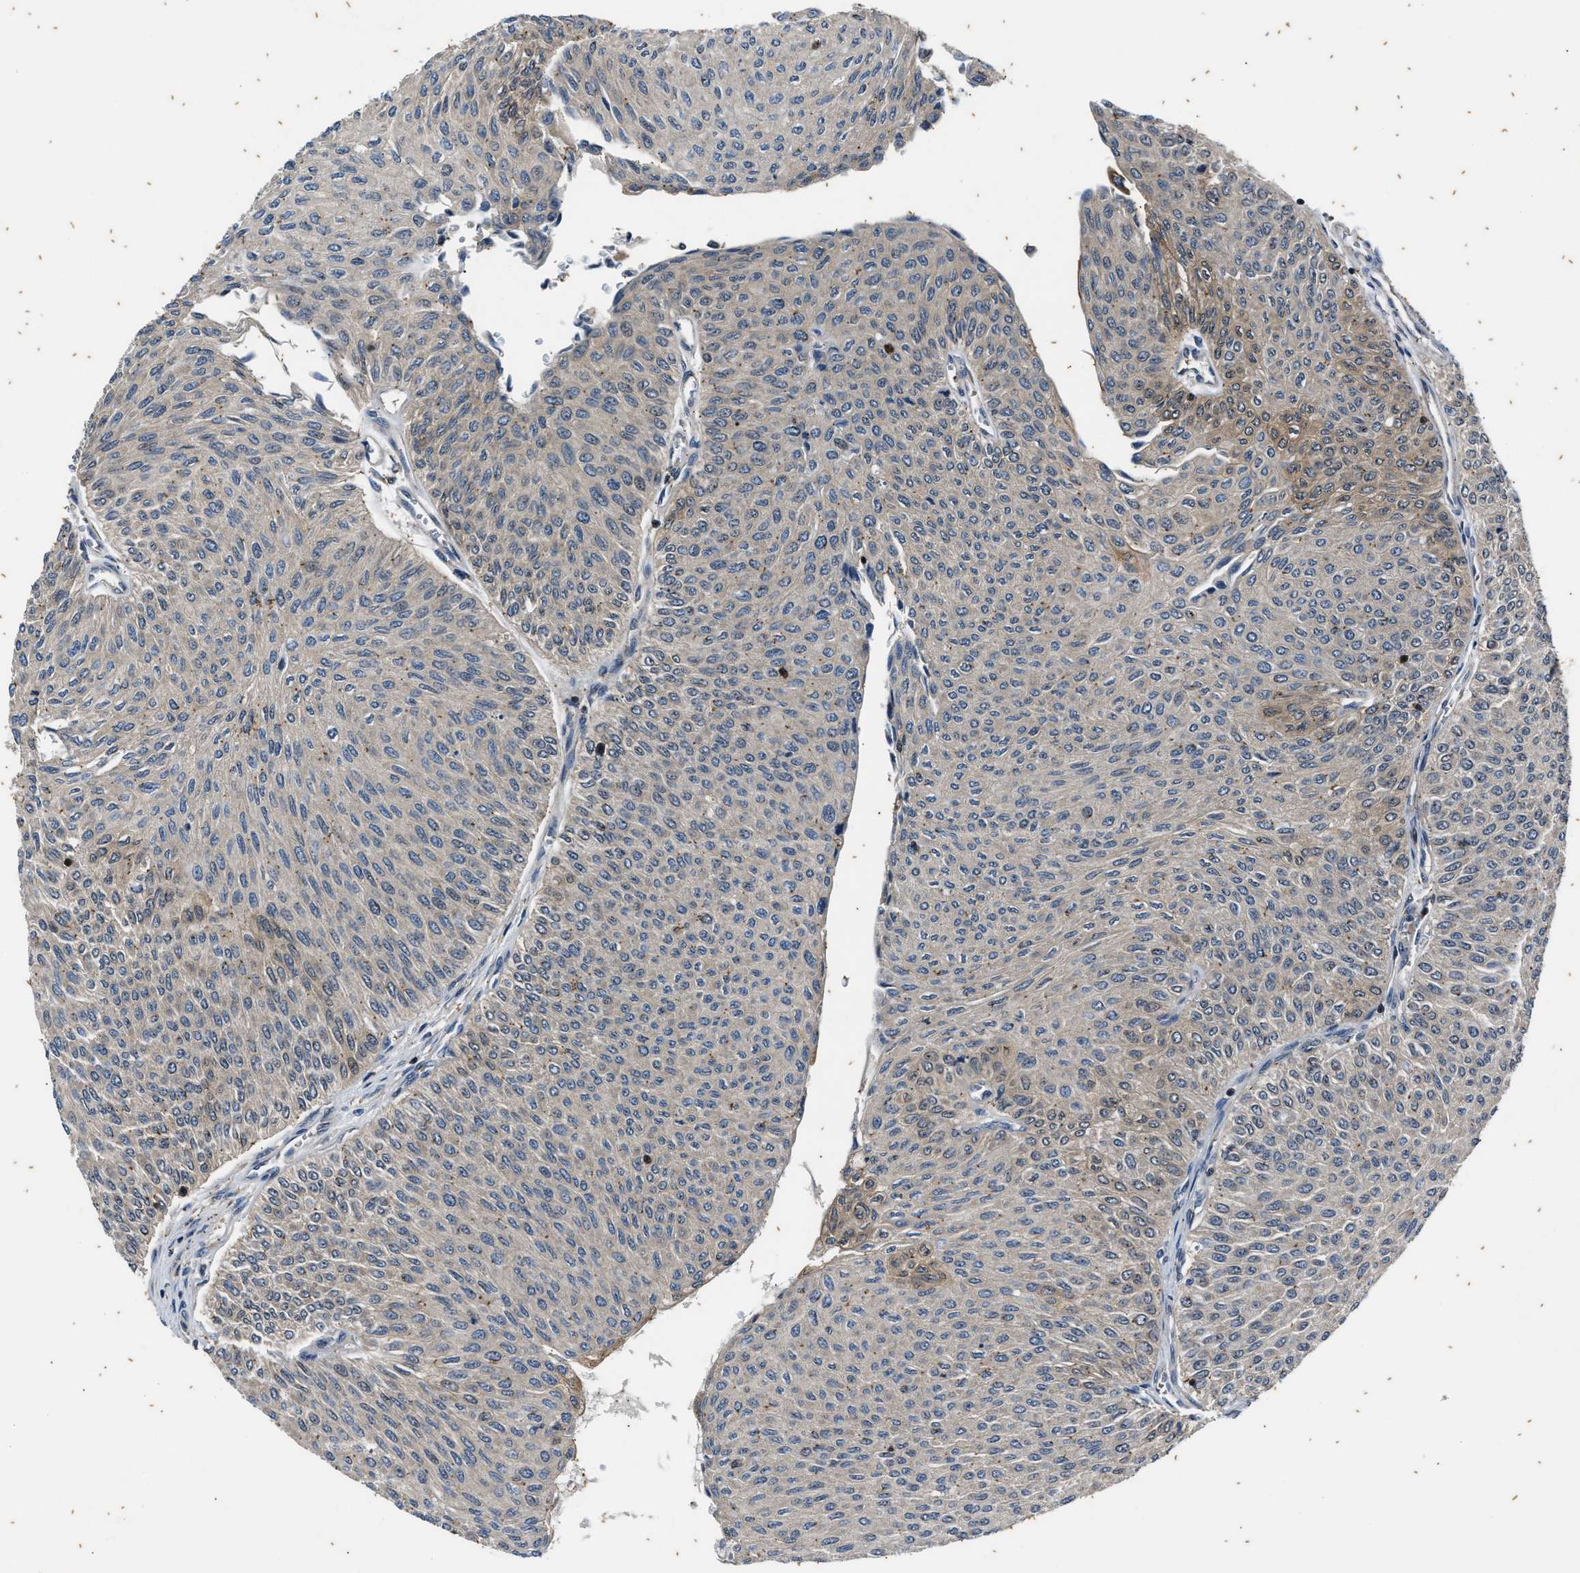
{"staining": {"intensity": "weak", "quantity": "<25%", "location": "cytoplasmic/membranous"}, "tissue": "urothelial cancer", "cell_type": "Tumor cells", "image_type": "cancer", "snomed": [{"axis": "morphology", "description": "Urothelial carcinoma, Low grade"}, {"axis": "topography", "description": "Urinary bladder"}], "caption": "Human urothelial cancer stained for a protein using immunohistochemistry (IHC) exhibits no expression in tumor cells.", "gene": "PTPN7", "patient": {"sex": "male", "age": 78}}